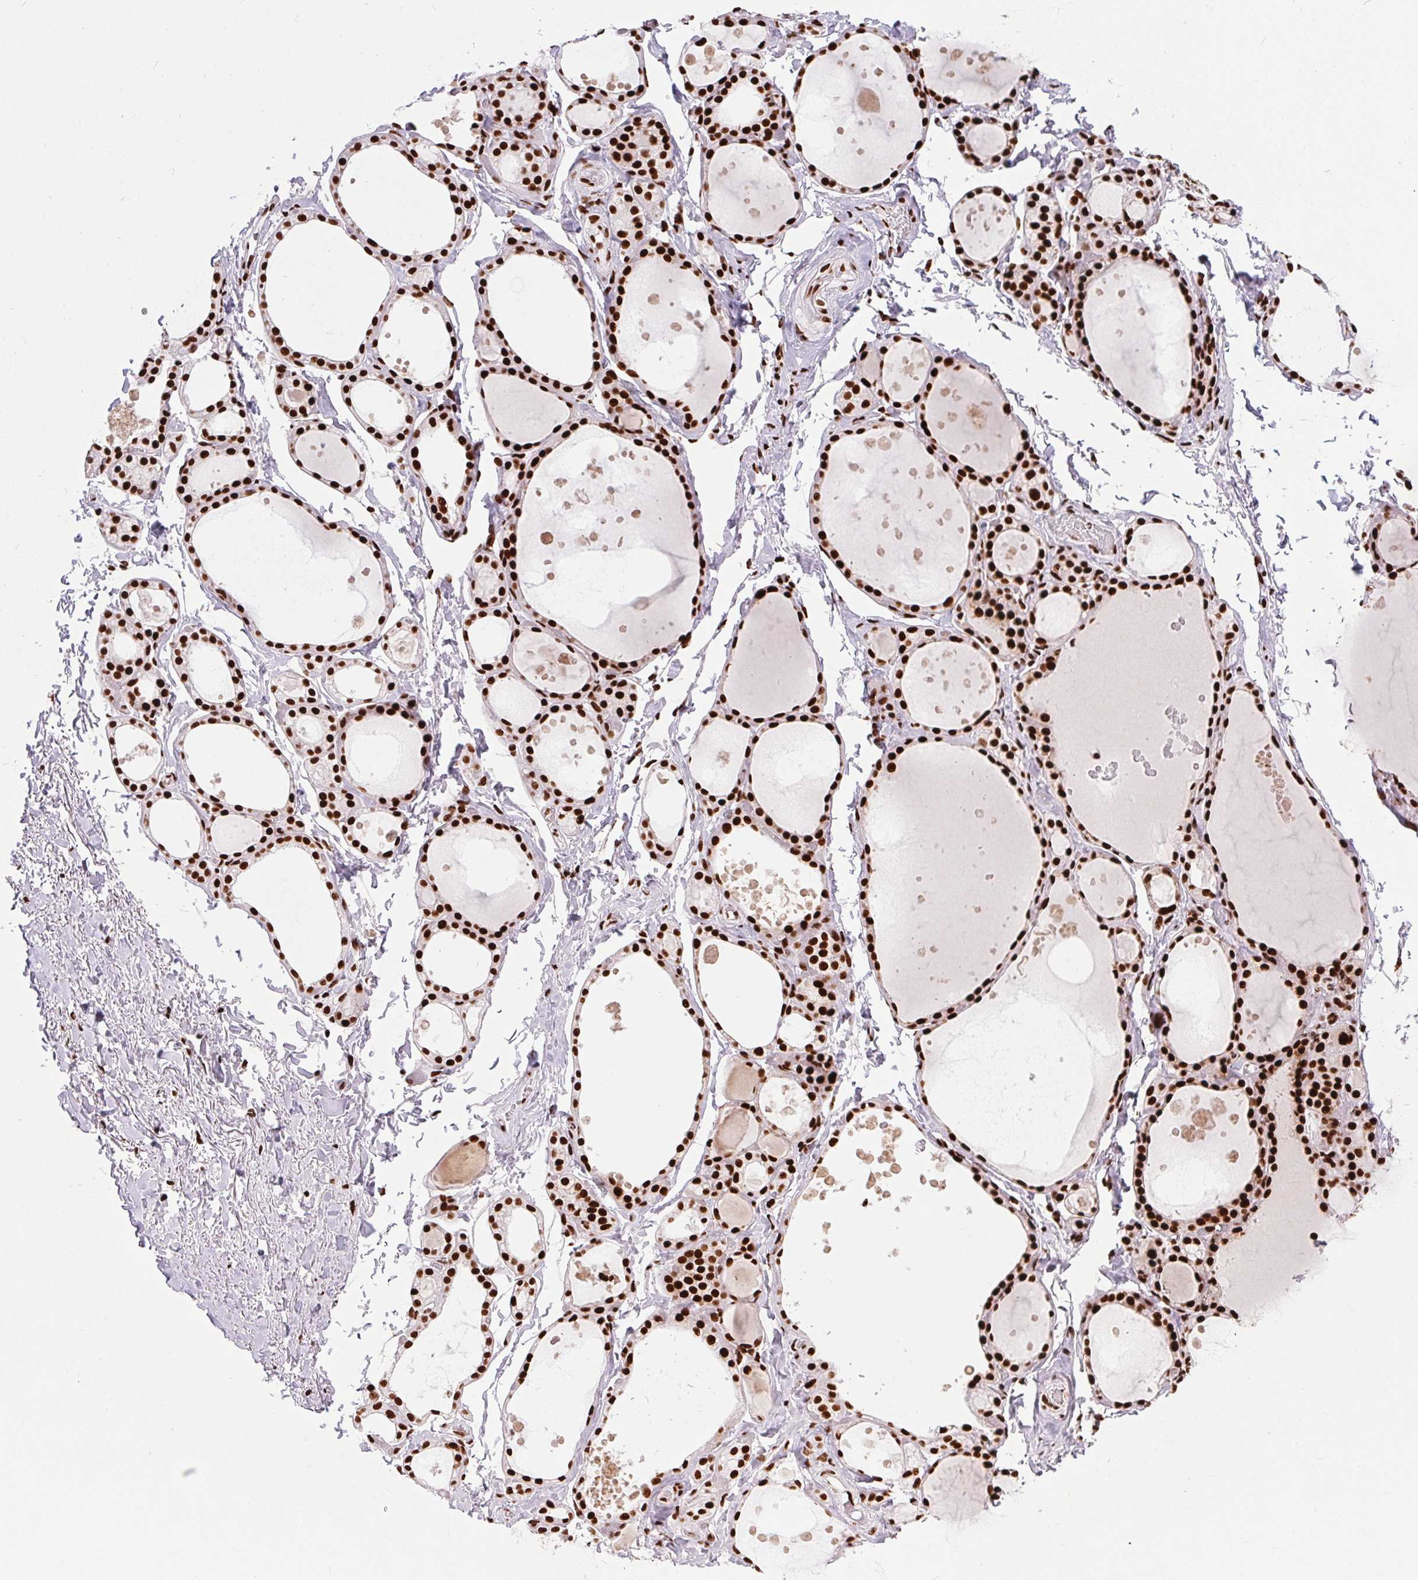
{"staining": {"intensity": "strong", "quantity": ">75%", "location": "nuclear"}, "tissue": "thyroid gland", "cell_type": "Glandular cells", "image_type": "normal", "snomed": [{"axis": "morphology", "description": "Normal tissue, NOS"}, {"axis": "topography", "description": "Thyroid gland"}], "caption": "A brown stain shows strong nuclear expression of a protein in glandular cells of normal thyroid gland. The staining is performed using DAB brown chromogen to label protein expression. The nuclei are counter-stained blue using hematoxylin.", "gene": "PAGE3", "patient": {"sex": "male", "age": 68}}